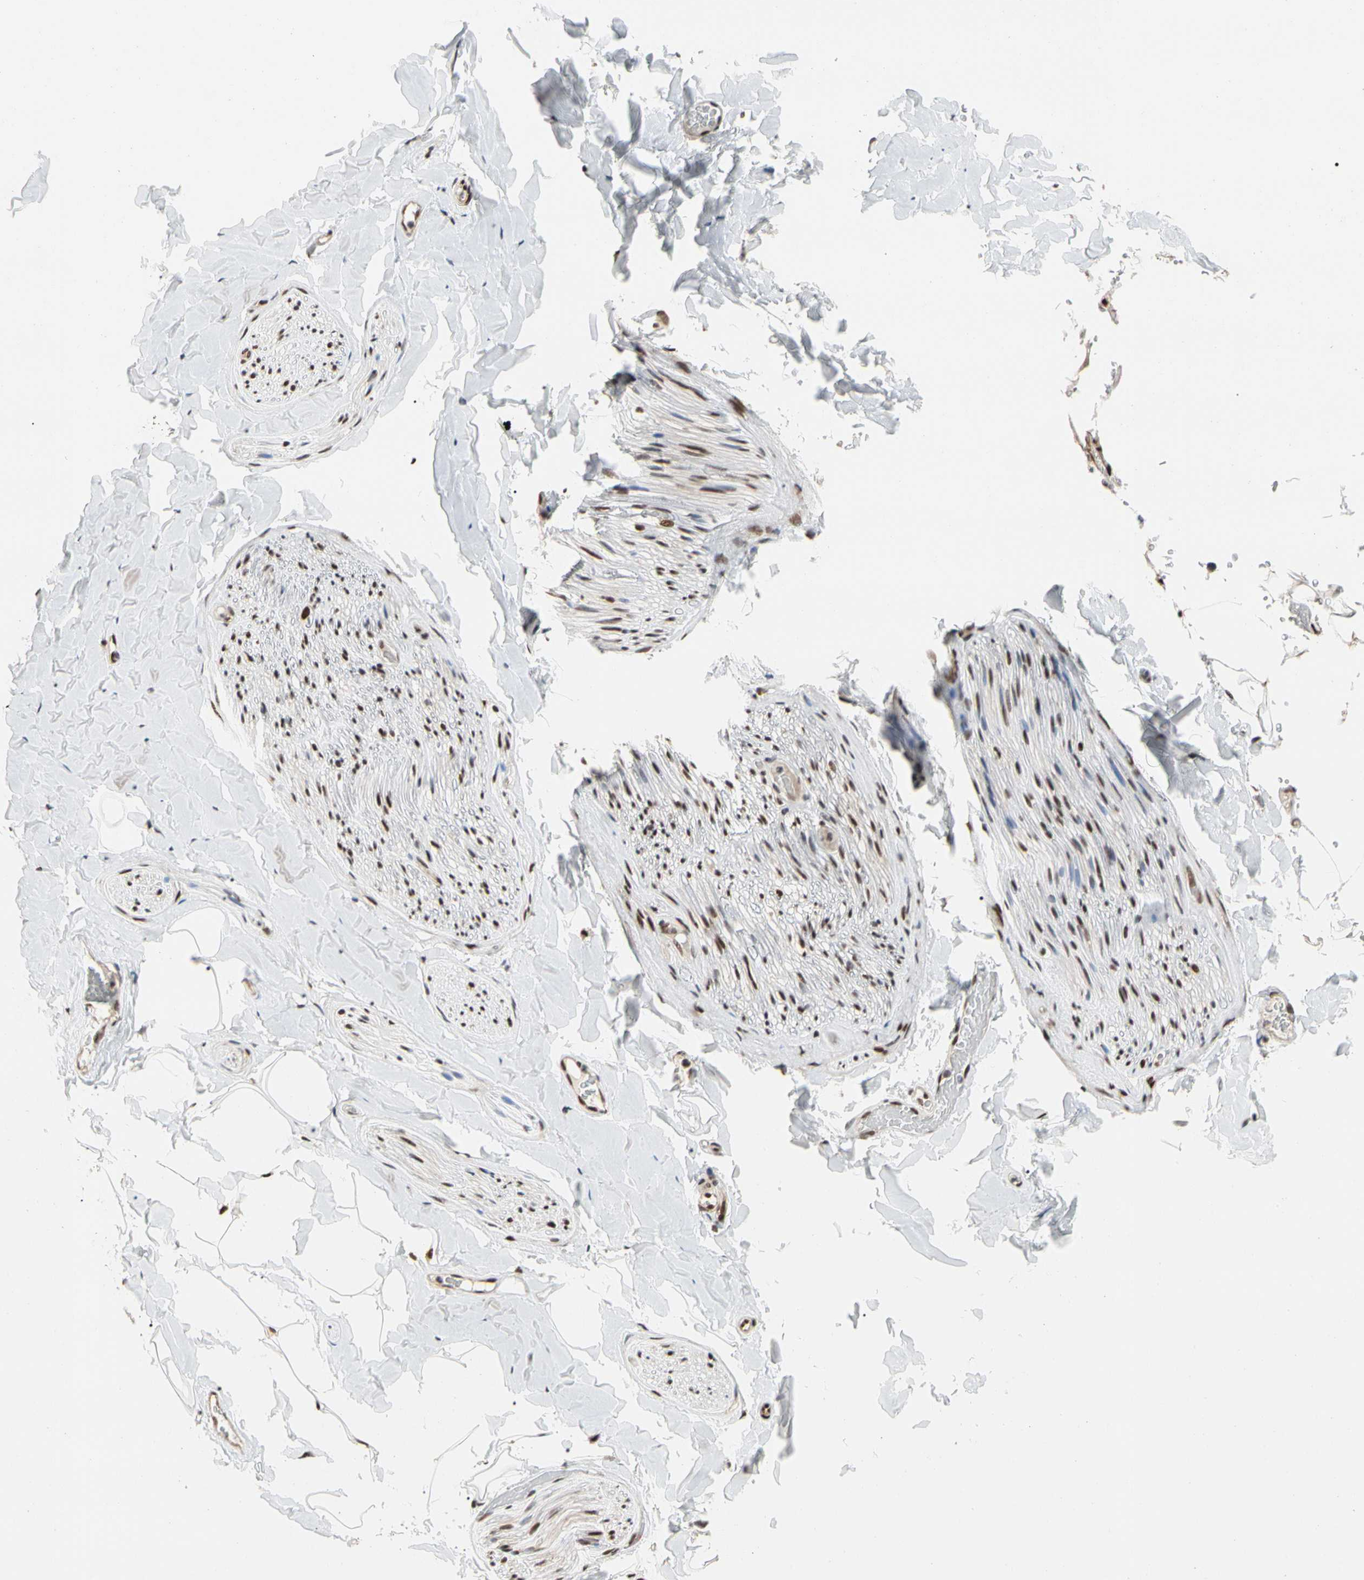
{"staining": {"intensity": "moderate", "quantity": ">75%", "location": "nuclear"}, "tissue": "adipose tissue", "cell_type": "Adipocytes", "image_type": "normal", "snomed": [{"axis": "morphology", "description": "Normal tissue, NOS"}, {"axis": "topography", "description": "Peripheral nerve tissue"}], "caption": "IHC photomicrograph of unremarkable adipose tissue: human adipose tissue stained using immunohistochemistry (IHC) shows medium levels of moderate protein expression localized specifically in the nuclear of adipocytes, appearing as a nuclear brown color.", "gene": "FAM98B", "patient": {"sex": "male", "age": 70}}